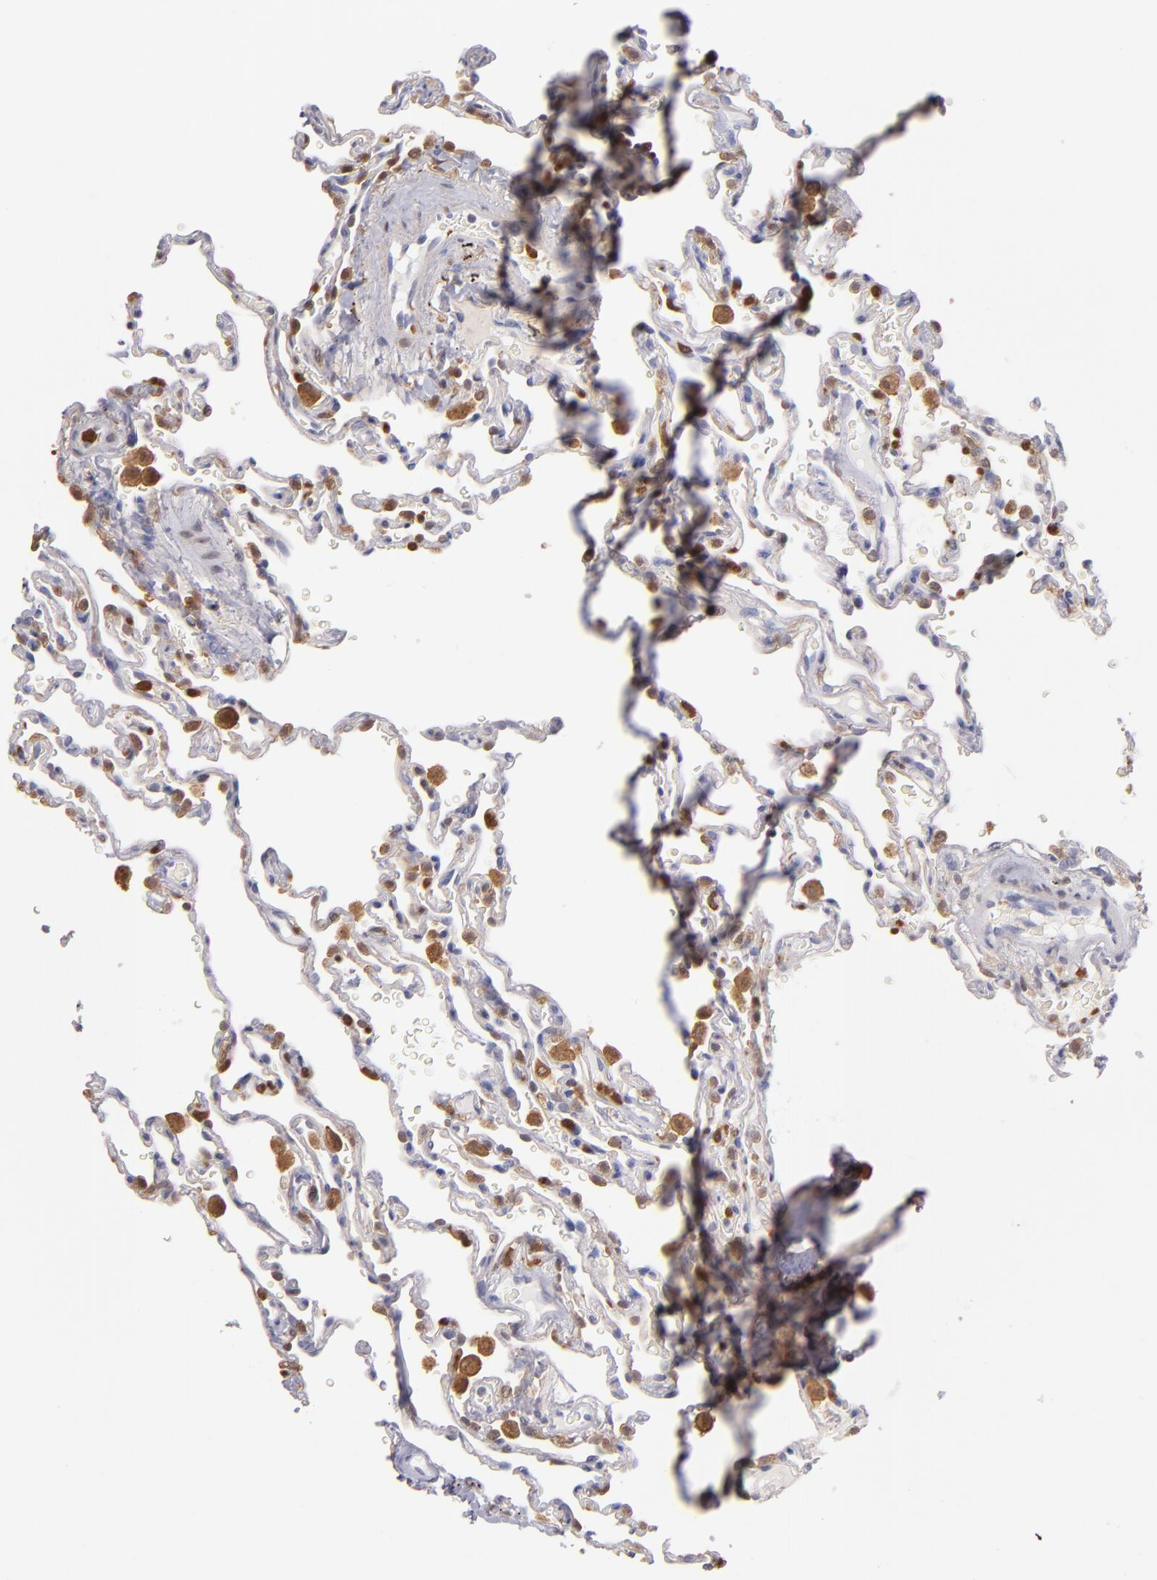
{"staining": {"intensity": "moderate", "quantity": "25%-75%", "location": "cytoplasmic/membranous"}, "tissue": "lung", "cell_type": "Alveolar cells", "image_type": "normal", "snomed": [{"axis": "morphology", "description": "Normal tissue, NOS"}, {"axis": "topography", "description": "Lung"}], "caption": "Immunohistochemistry (IHC) histopathology image of unremarkable human lung stained for a protein (brown), which shows medium levels of moderate cytoplasmic/membranous positivity in approximately 25%-75% of alveolar cells.", "gene": "PRKCD", "patient": {"sex": "male", "age": 59}}